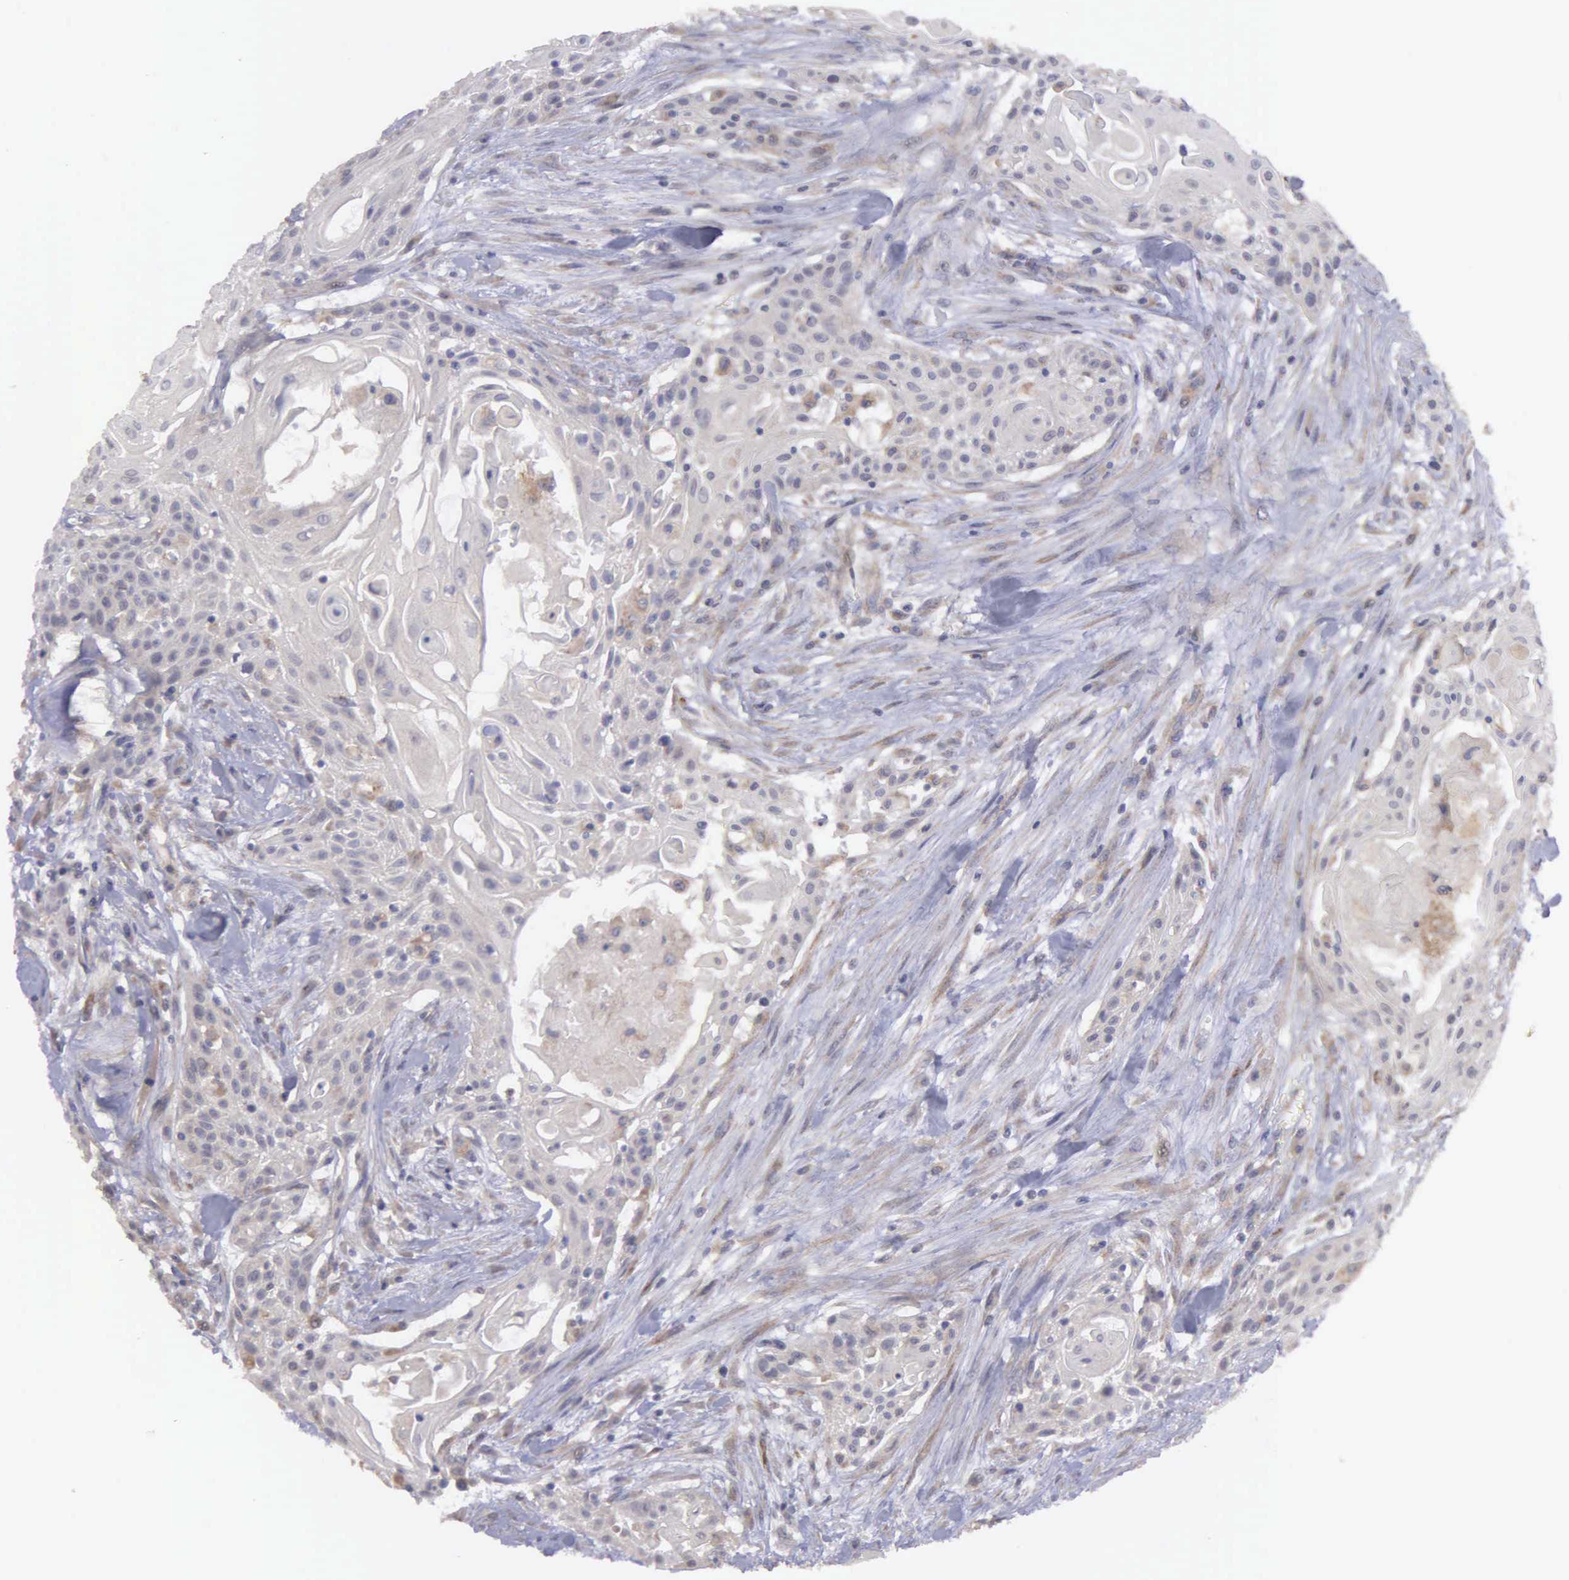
{"staining": {"intensity": "weak", "quantity": ">75%", "location": "cytoplasmic/membranous"}, "tissue": "head and neck cancer", "cell_type": "Tumor cells", "image_type": "cancer", "snomed": [{"axis": "morphology", "description": "Squamous cell carcinoma, NOS"}, {"axis": "morphology", "description": "Squamous cell carcinoma, metastatic, NOS"}, {"axis": "topography", "description": "Lymph node"}, {"axis": "topography", "description": "Salivary gland"}, {"axis": "topography", "description": "Head-Neck"}], "caption": "Squamous cell carcinoma (head and neck) stained with immunohistochemistry (IHC) demonstrates weak cytoplasmic/membranous expression in about >75% of tumor cells.", "gene": "RTL10", "patient": {"sex": "female", "age": 74}}